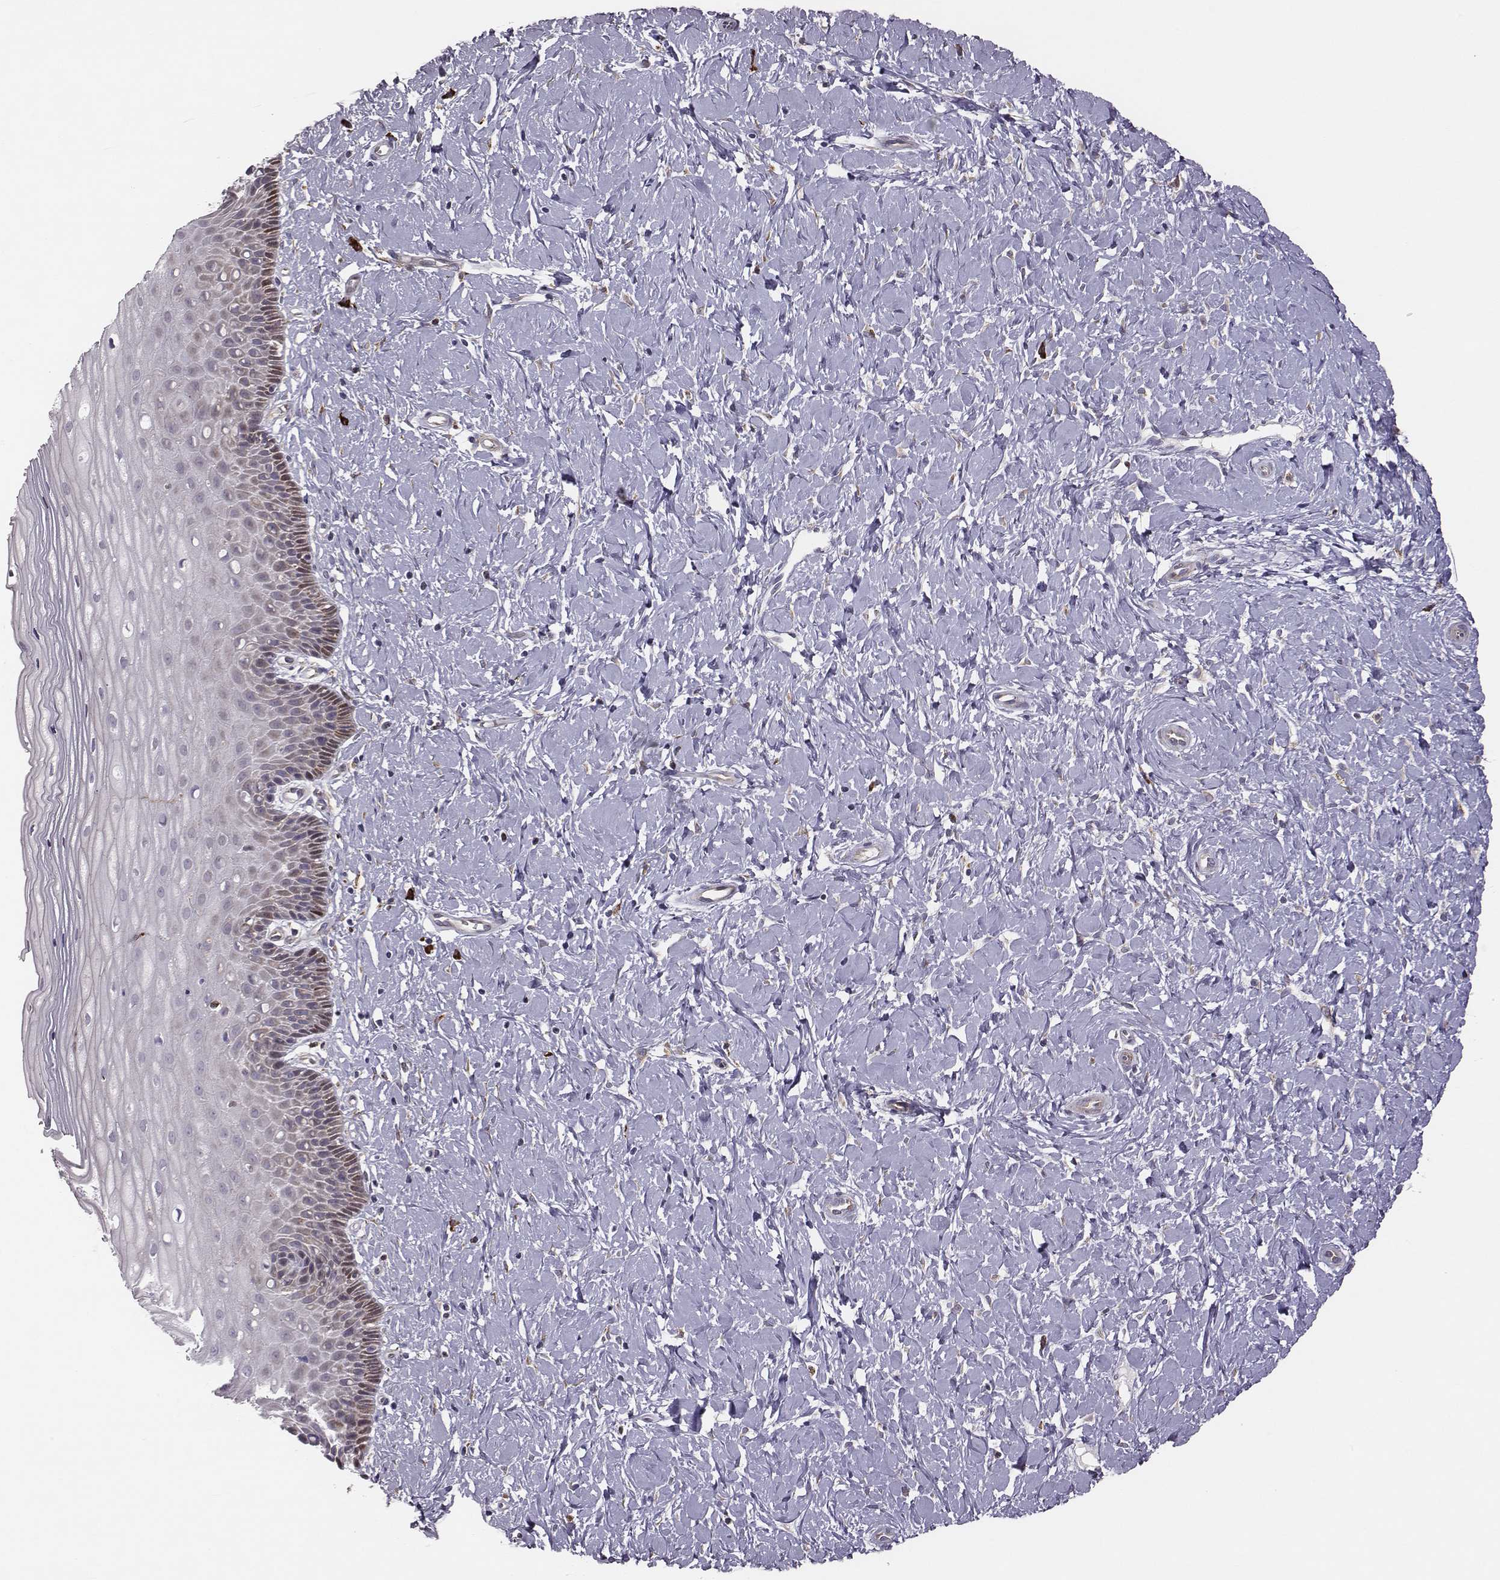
{"staining": {"intensity": "moderate", "quantity": ">75%", "location": "cytoplasmic/membranous"}, "tissue": "cervix", "cell_type": "Glandular cells", "image_type": "normal", "snomed": [{"axis": "morphology", "description": "Normal tissue, NOS"}, {"axis": "topography", "description": "Cervix"}], "caption": "A brown stain shows moderate cytoplasmic/membranous staining of a protein in glandular cells of unremarkable cervix.", "gene": "SELENOI", "patient": {"sex": "female", "age": 37}}